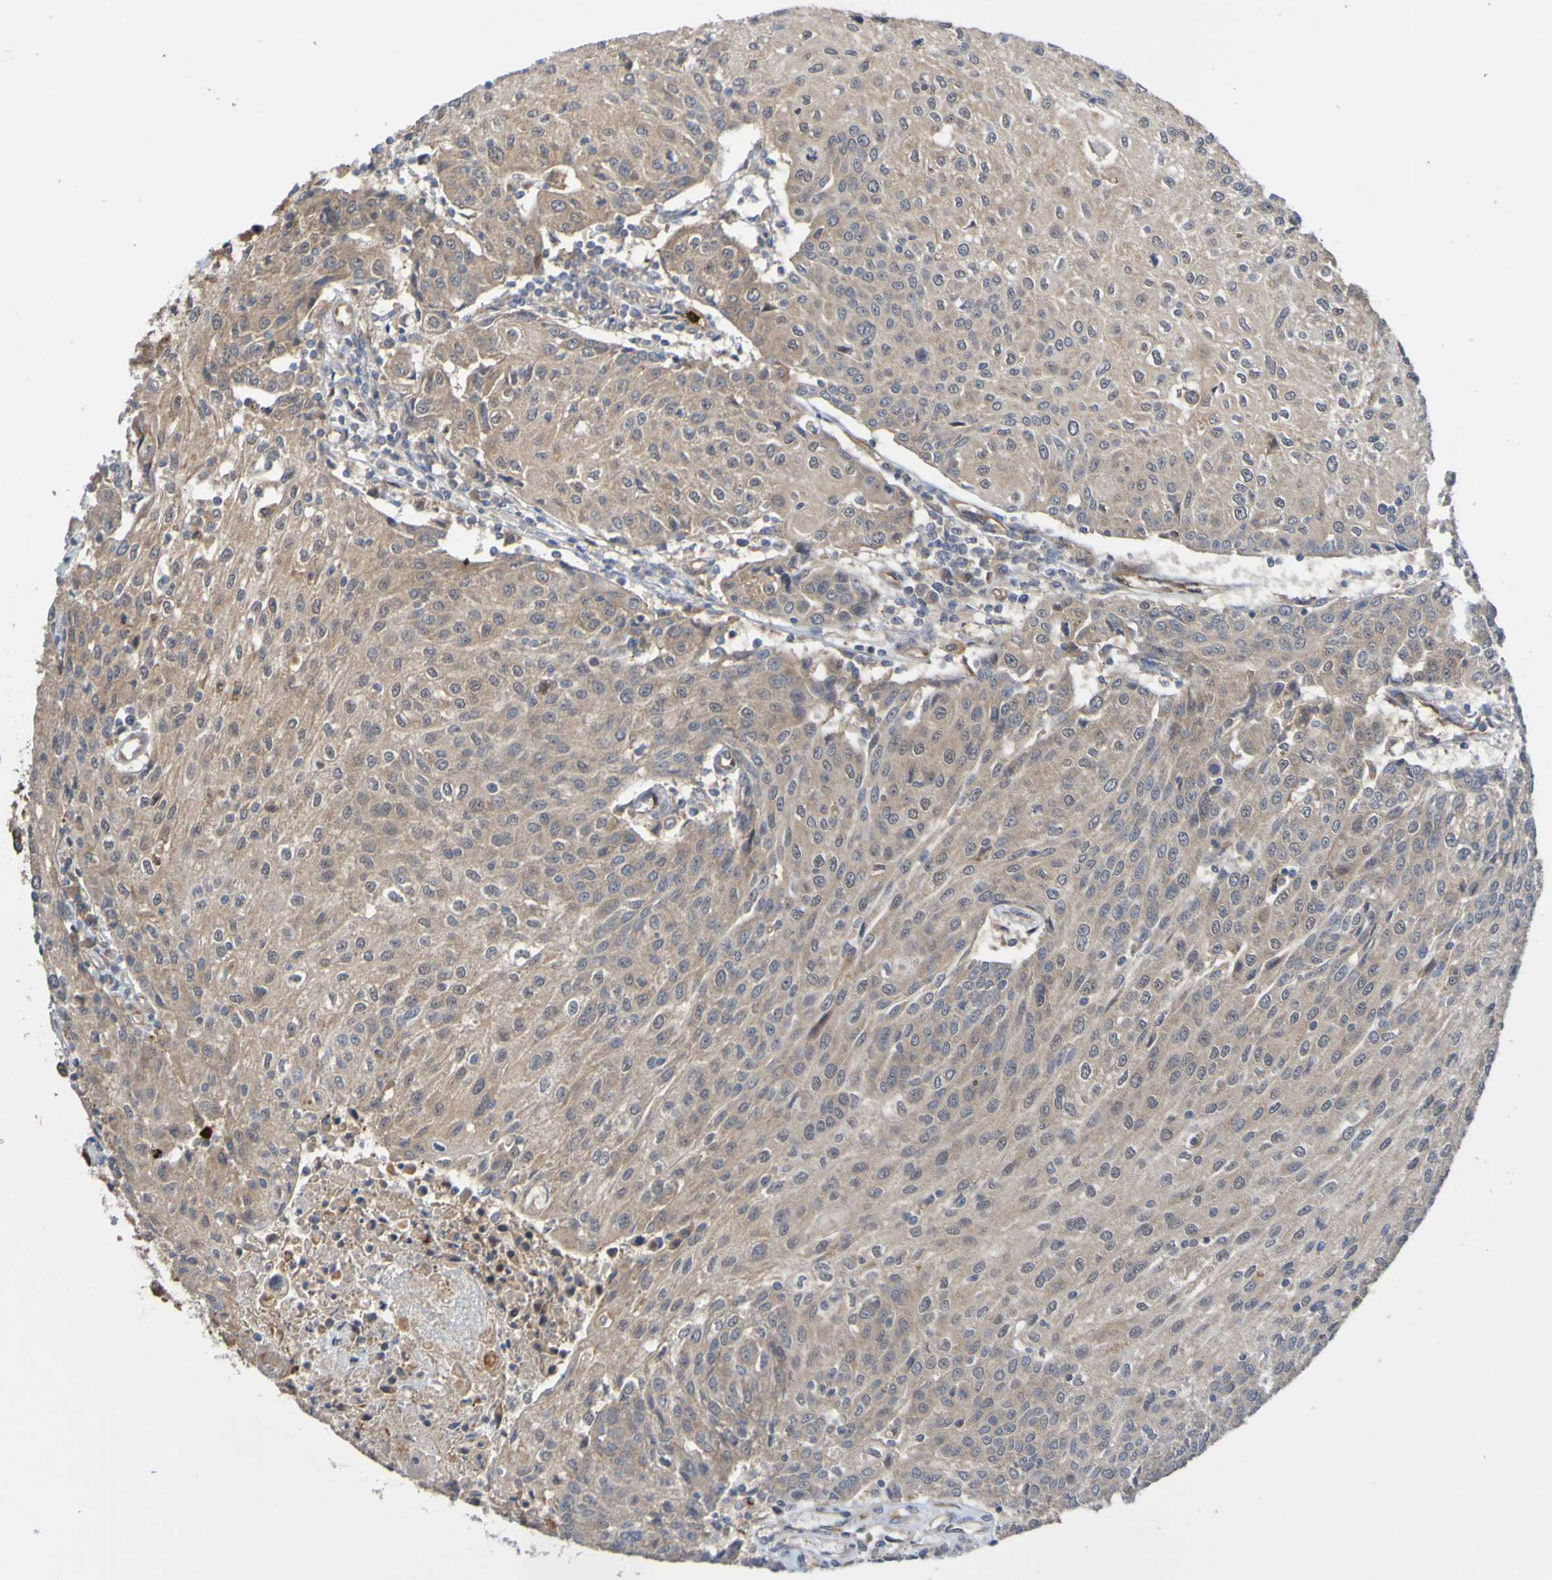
{"staining": {"intensity": "weak", "quantity": ">75%", "location": "cytoplasmic/membranous"}, "tissue": "urothelial cancer", "cell_type": "Tumor cells", "image_type": "cancer", "snomed": [{"axis": "morphology", "description": "Urothelial carcinoma, High grade"}, {"axis": "topography", "description": "Urinary bladder"}], "caption": "Weak cytoplasmic/membranous staining is identified in approximately >75% of tumor cells in urothelial carcinoma (high-grade). The protein of interest is stained brown, and the nuclei are stained in blue (DAB IHC with brightfield microscopy, high magnification).", "gene": "ST8SIA6", "patient": {"sex": "female", "age": 85}}